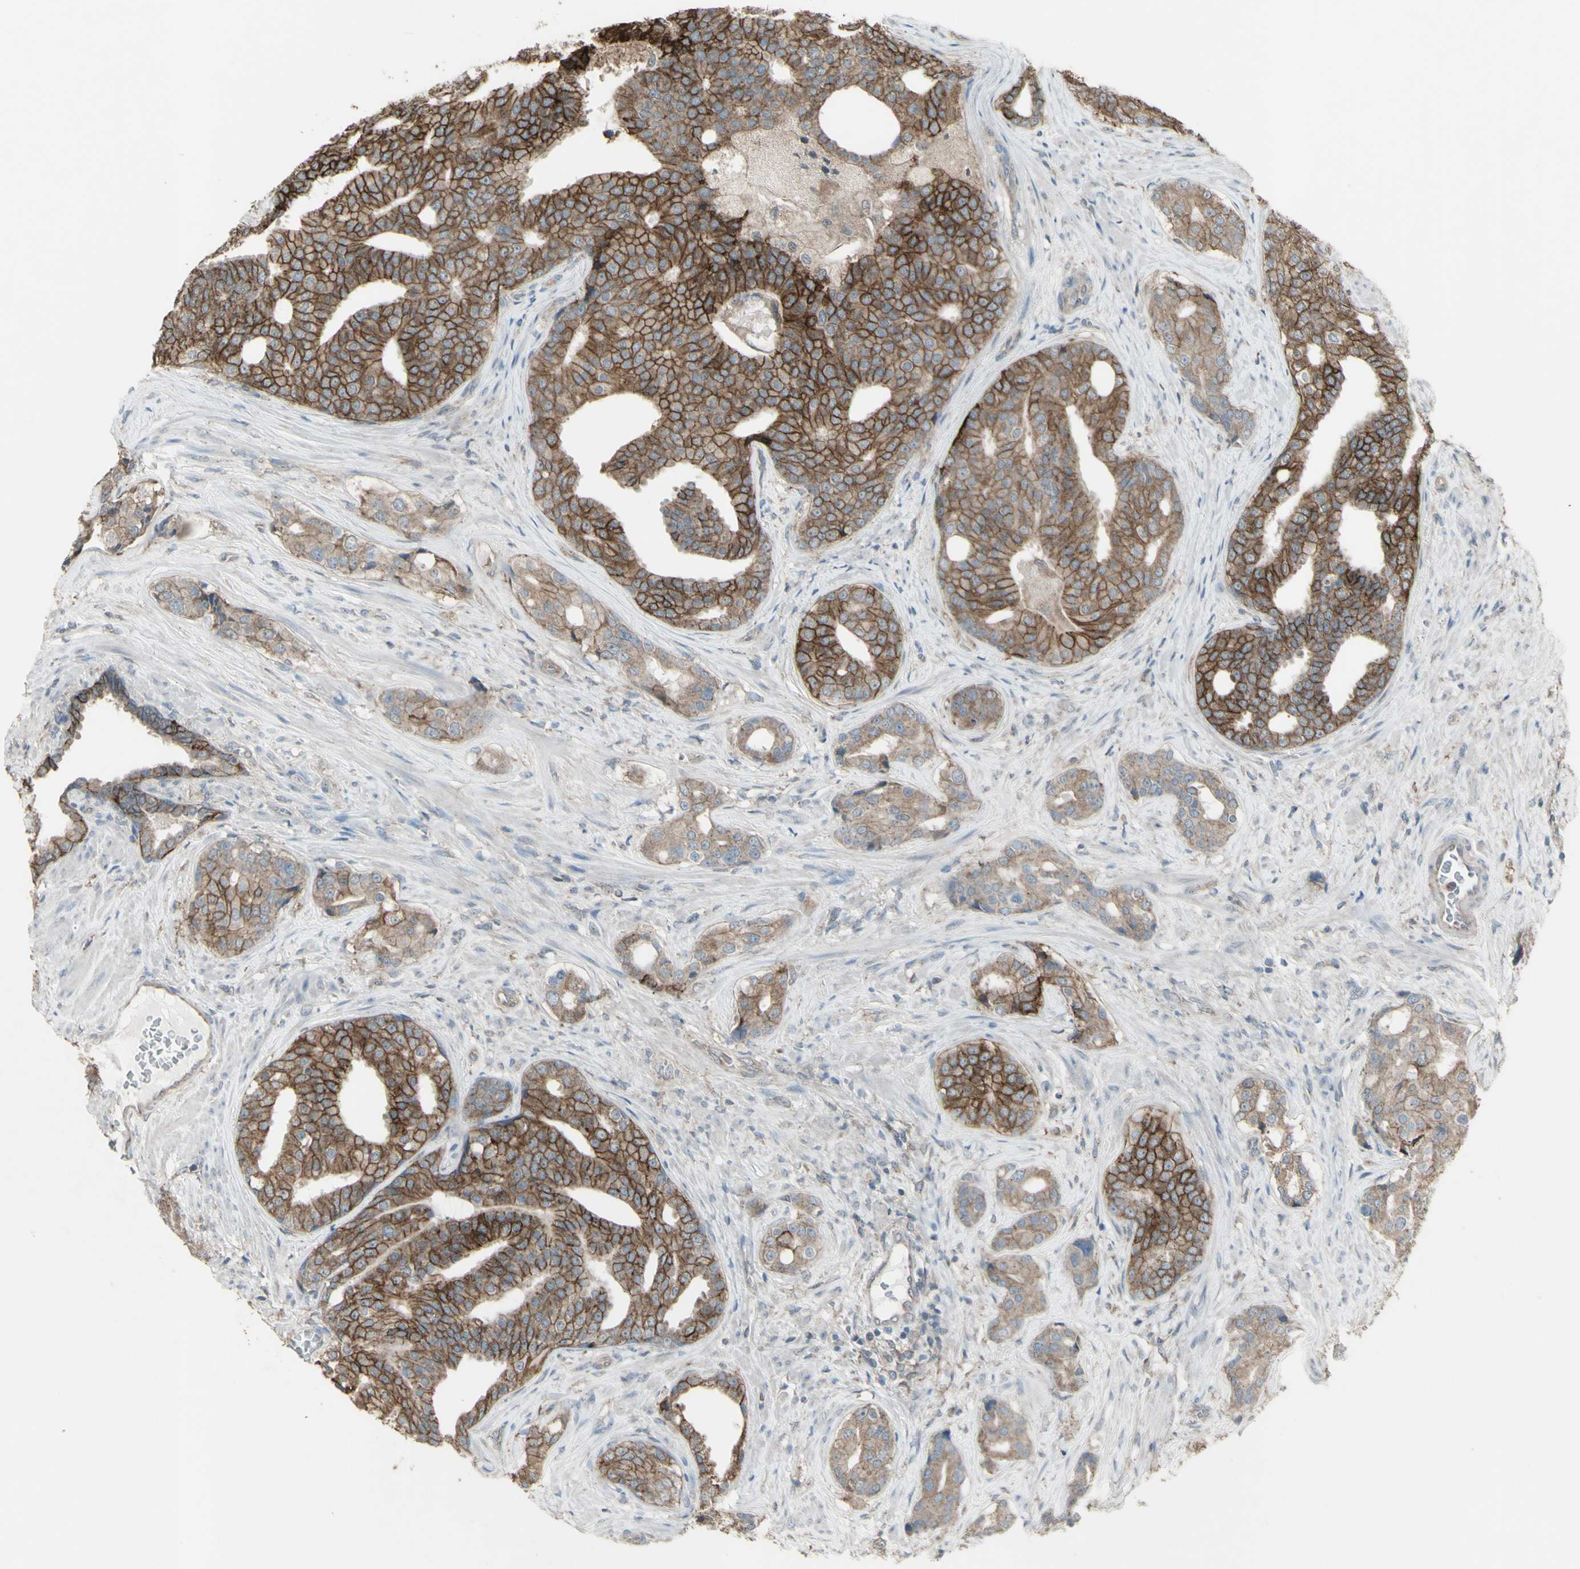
{"staining": {"intensity": "moderate", "quantity": ">75%", "location": "cytoplasmic/membranous"}, "tissue": "prostate cancer", "cell_type": "Tumor cells", "image_type": "cancer", "snomed": [{"axis": "morphology", "description": "Adenocarcinoma, High grade"}, {"axis": "topography", "description": "Prostate"}], "caption": "Human prostate cancer (high-grade adenocarcinoma) stained for a protein (brown) exhibits moderate cytoplasmic/membranous positive positivity in approximately >75% of tumor cells.", "gene": "FXYD3", "patient": {"sex": "male", "age": 71}}